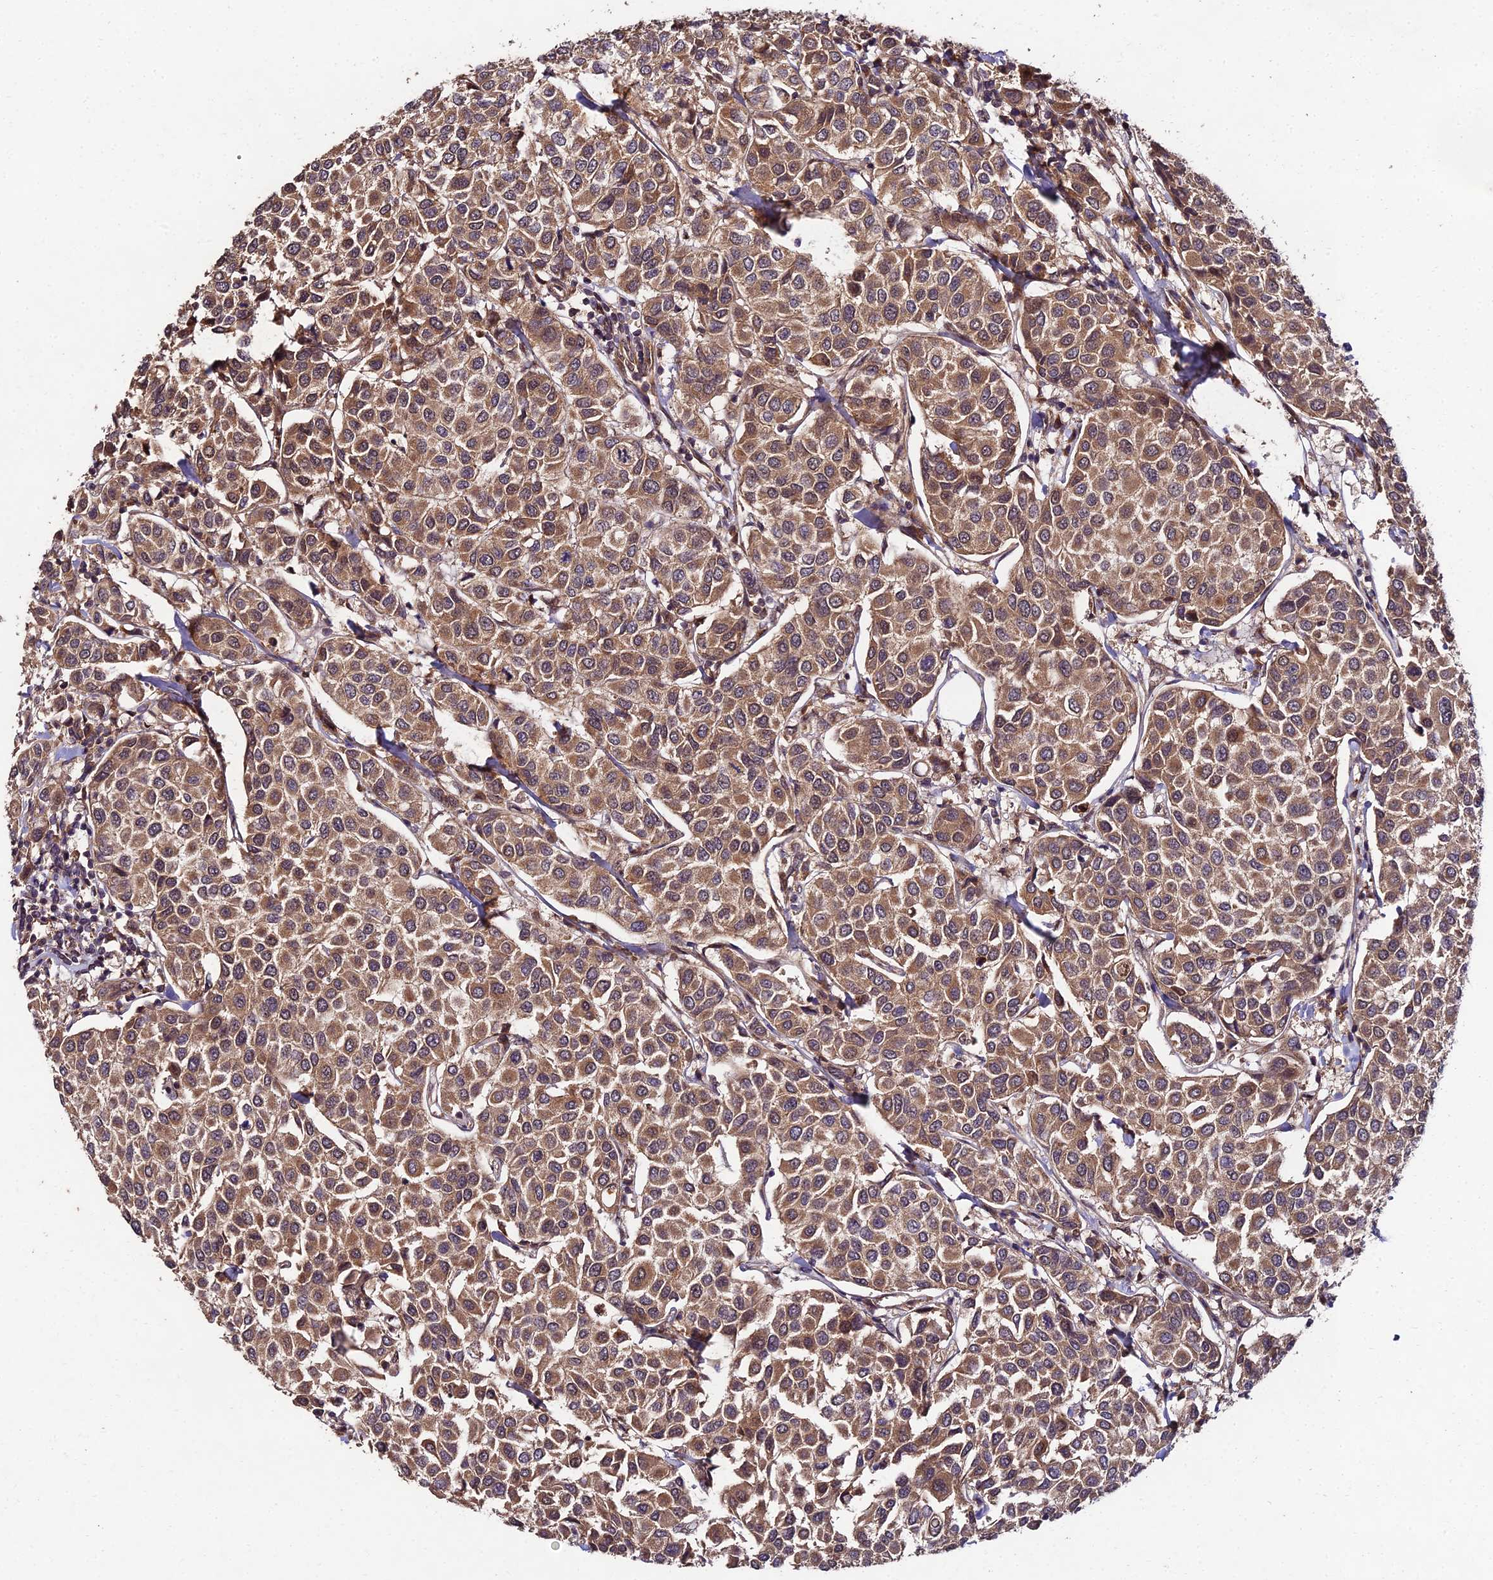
{"staining": {"intensity": "moderate", "quantity": ">75%", "location": "cytoplasmic/membranous,nuclear"}, "tissue": "breast cancer", "cell_type": "Tumor cells", "image_type": "cancer", "snomed": [{"axis": "morphology", "description": "Duct carcinoma"}, {"axis": "topography", "description": "Breast"}], "caption": "The photomicrograph displays a brown stain indicating the presence of a protein in the cytoplasmic/membranous and nuclear of tumor cells in breast cancer.", "gene": "MKKS", "patient": {"sex": "female", "age": 55}}